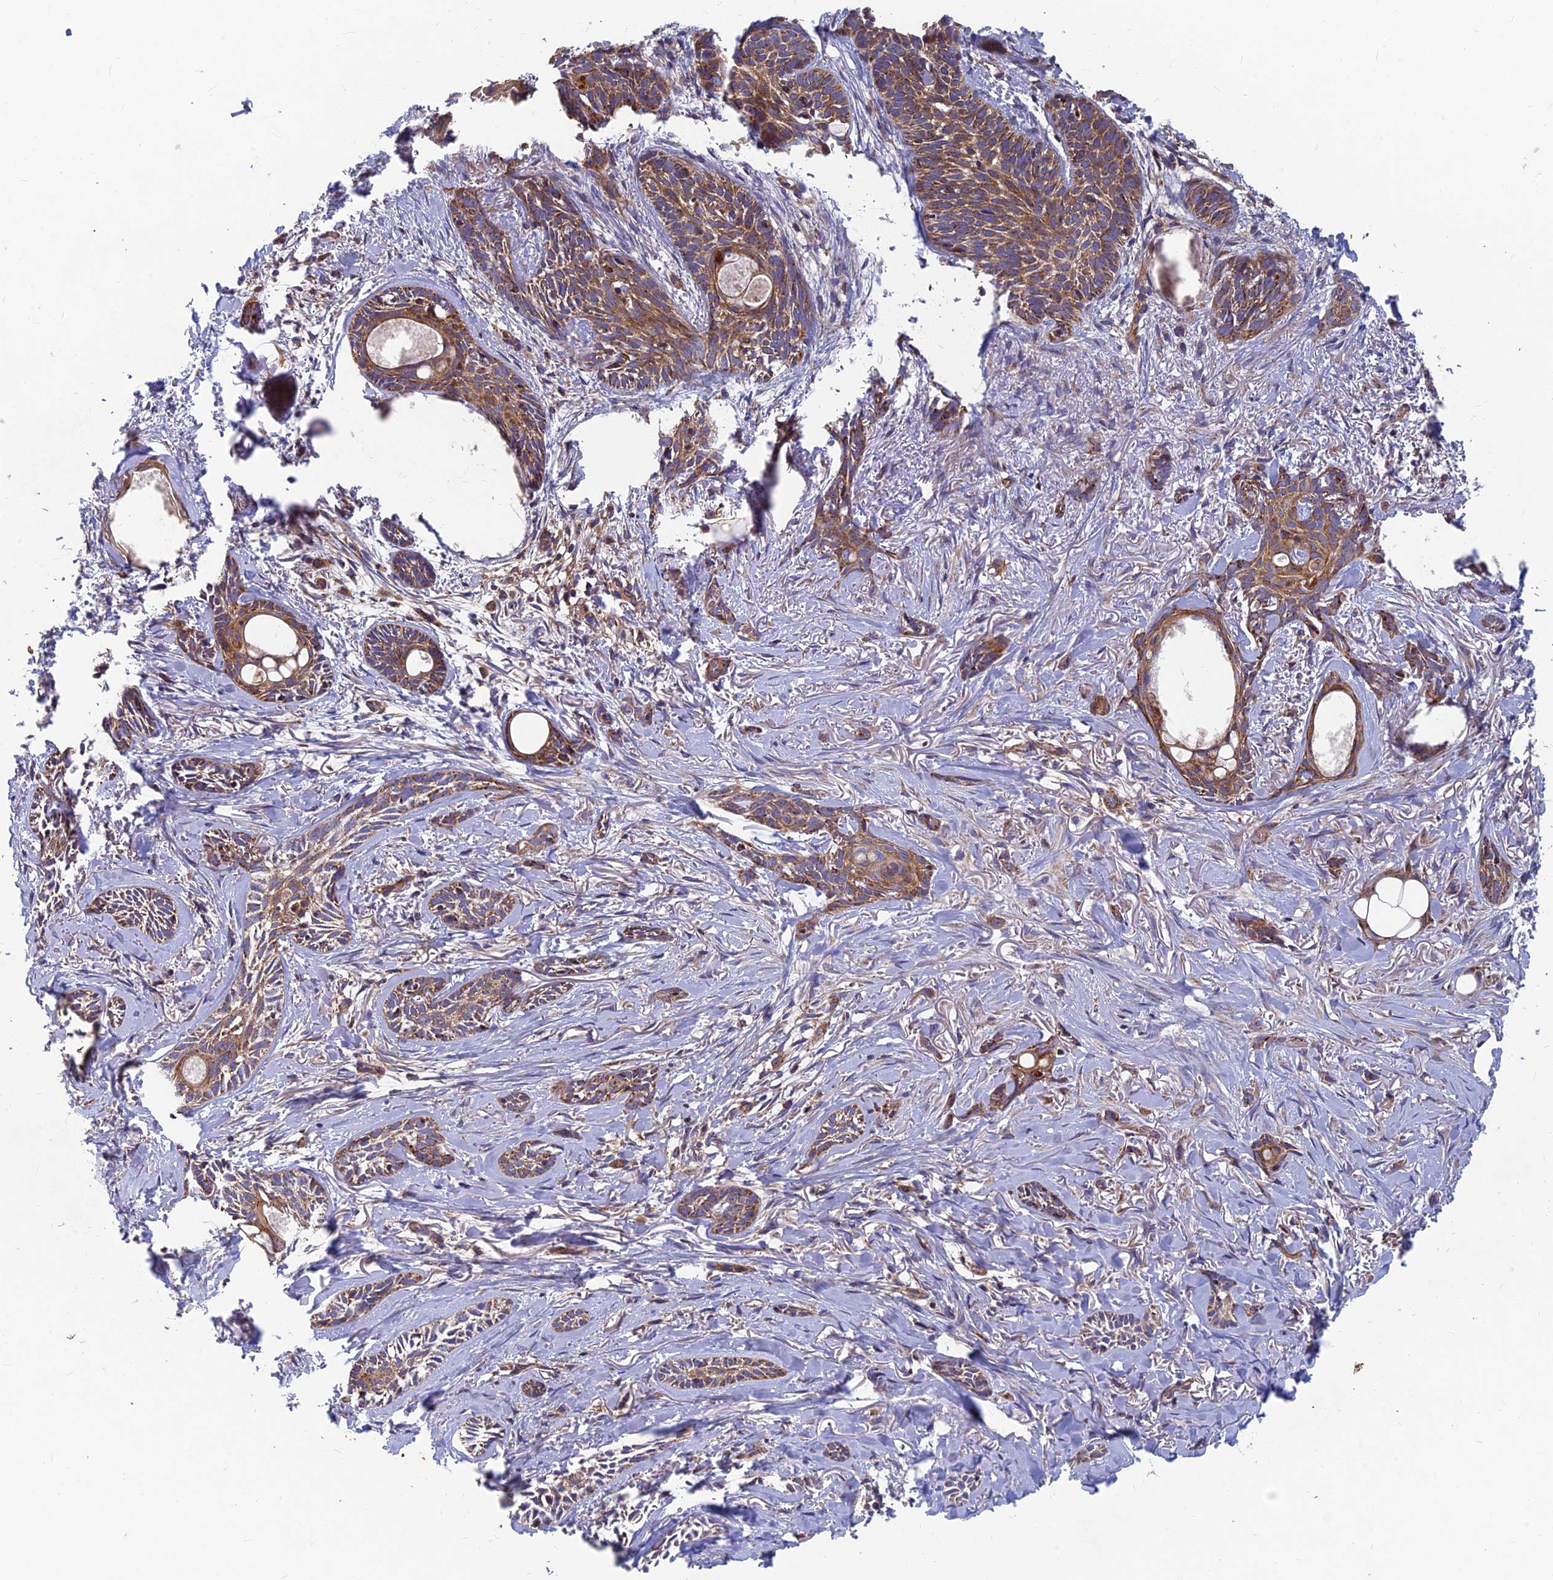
{"staining": {"intensity": "moderate", "quantity": ">75%", "location": "cytoplasmic/membranous"}, "tissue": "skin cancer", "cell_type": "Tumor cells", "image_type": "cancer", "snomed": [{"axis": "morphology", "description": "Basal cell carcinoma"}, {"axis": "topography", "description": "Skin"}], "caption": "DAB (3,3'-diaminobenzidine) immunohistochemical staining of human skin cancer shows moderate cytoplasmic/membranous protein positivity in about >75% of tumor cells.", "gene": "MRPS9", "patient": {"sex": "female", "age": 59}}